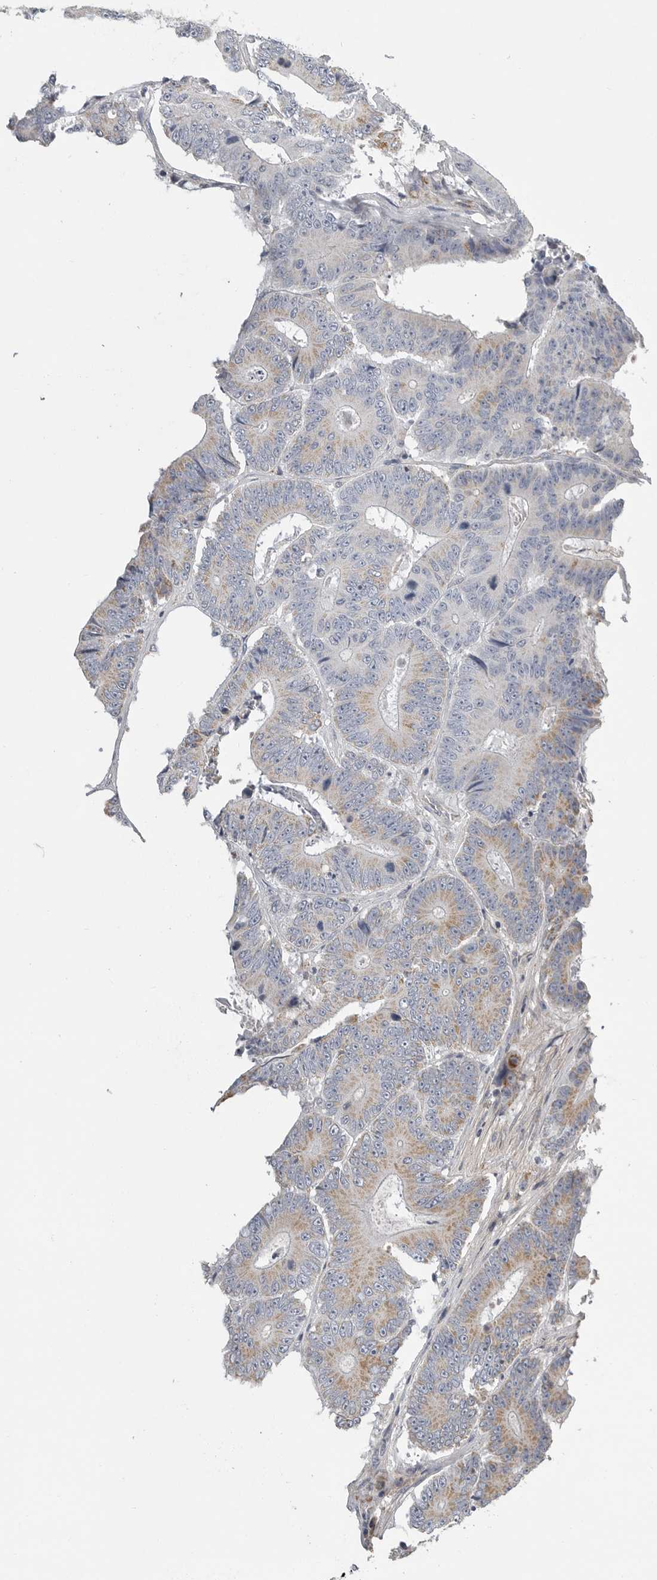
{"staining": {"intensity": "moderate", "quantity": ">75%", "location": "cytoplasmic/membranous"}, "tissue": "colorectal cancer", "cell_type": "Tumor cells", "image_type": "cancer", "snomed": [{"axis": "morphology", "description": "Adenocarcinoma, NOS"}, {"axis": "topography", "description": "Colon"}], "caption": "Immunohistochemical staining of human colorectal cancer displays medium levels of moderate cytoplasmic/membranous staining in about >75% of tumor cells.", "gene": "SDC3", "patient": {"sex": "male", "age": 83}}